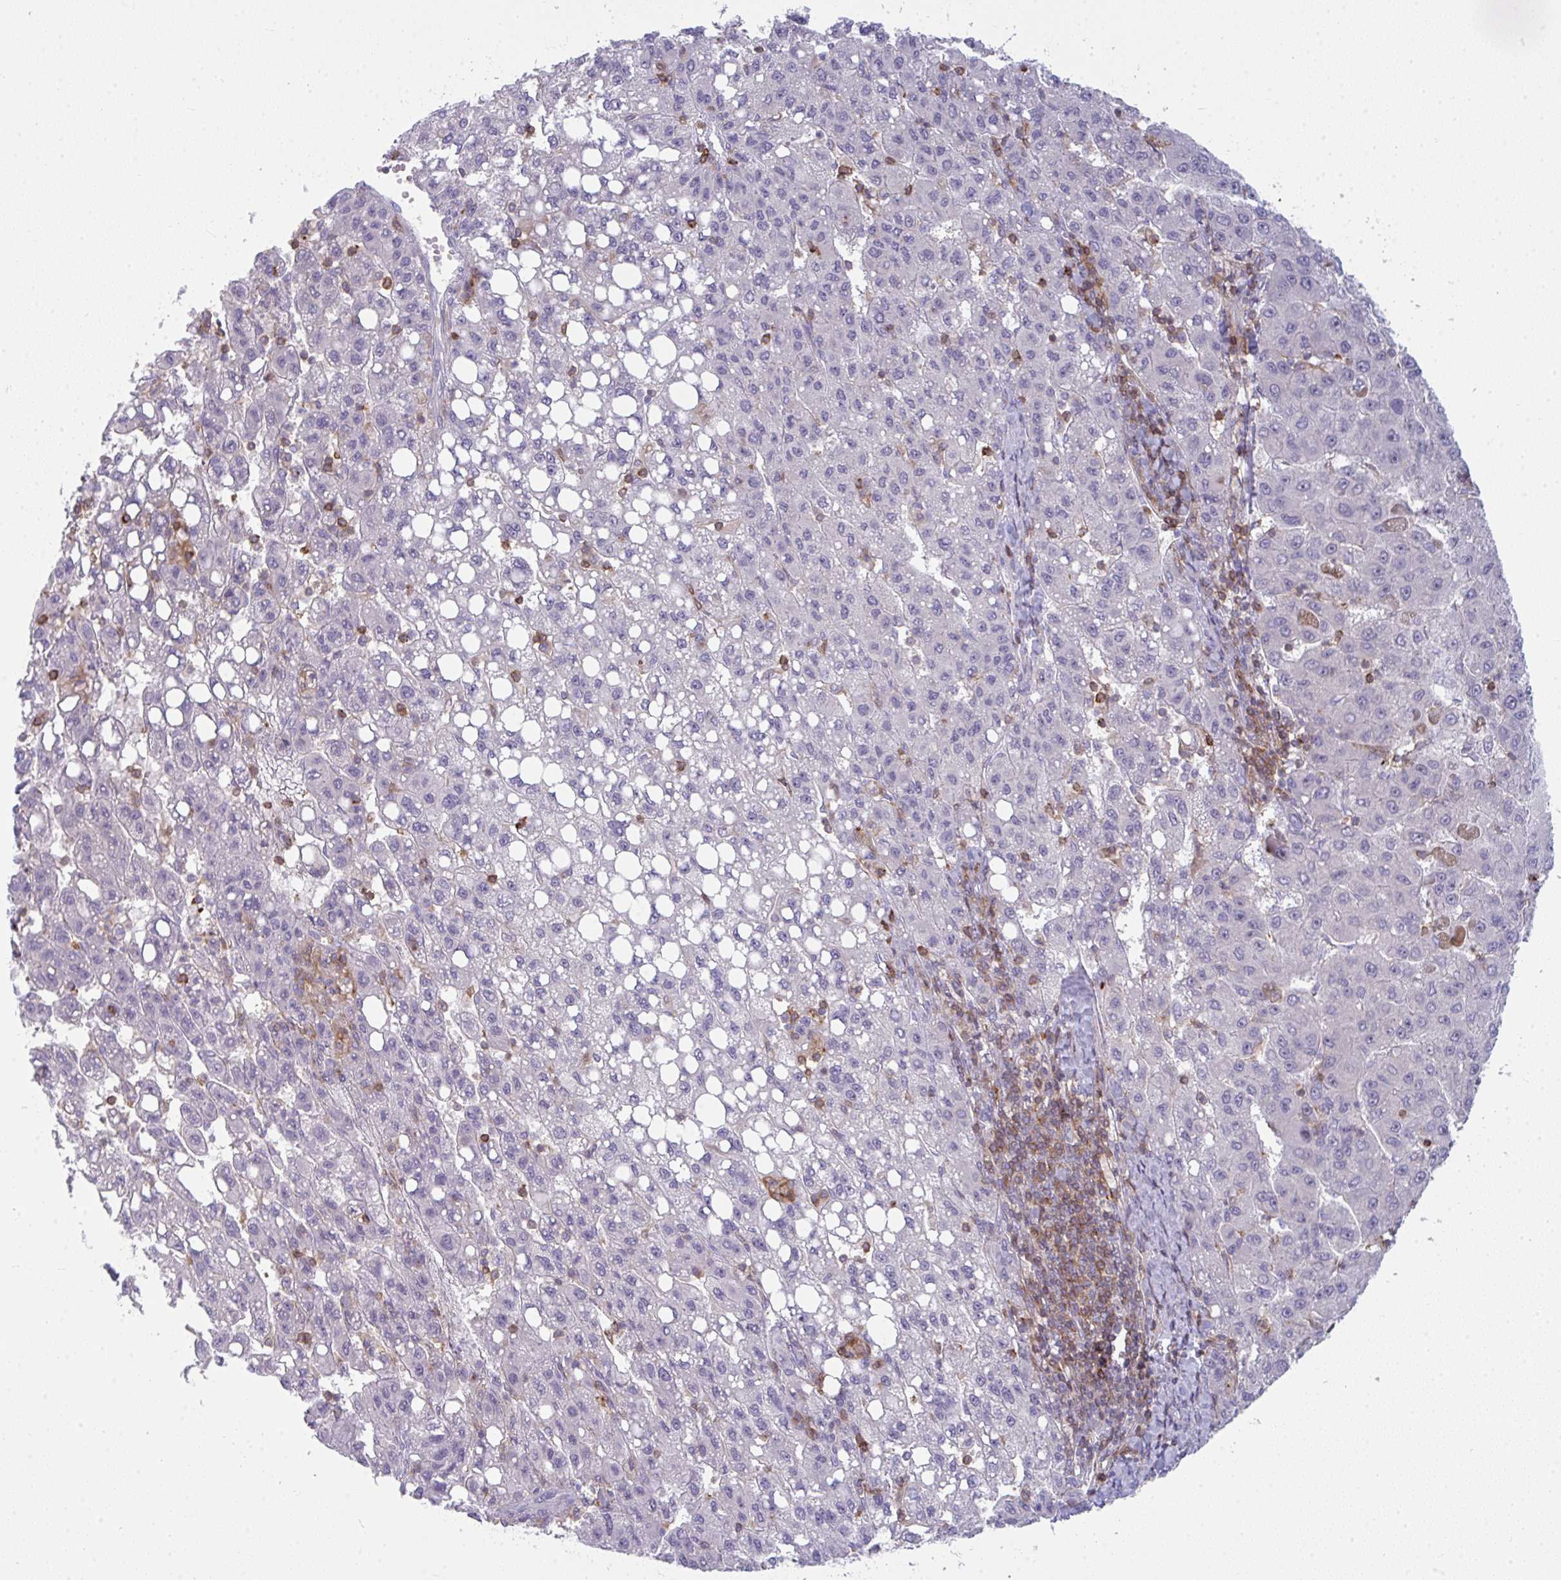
{"staining": {"intensity": "negative", "quantity": "none", "location": "none"}, "tissue": "liver cancer", "cell_type": "Tumor cells", "image_type": "cancer", "snomed": [{"axis": "morphology", "description": "Carcinoma, Hepatocellular, NOS"}, {"axis": "topography", "description": "Liver"}], "caption": "Tumor cells show no significant protein staining in hepatocellular carcinoma (liver). Nuclei are stained in blue.", "gene": "CD80", "patient": {"sex": "female", "age": 82}}